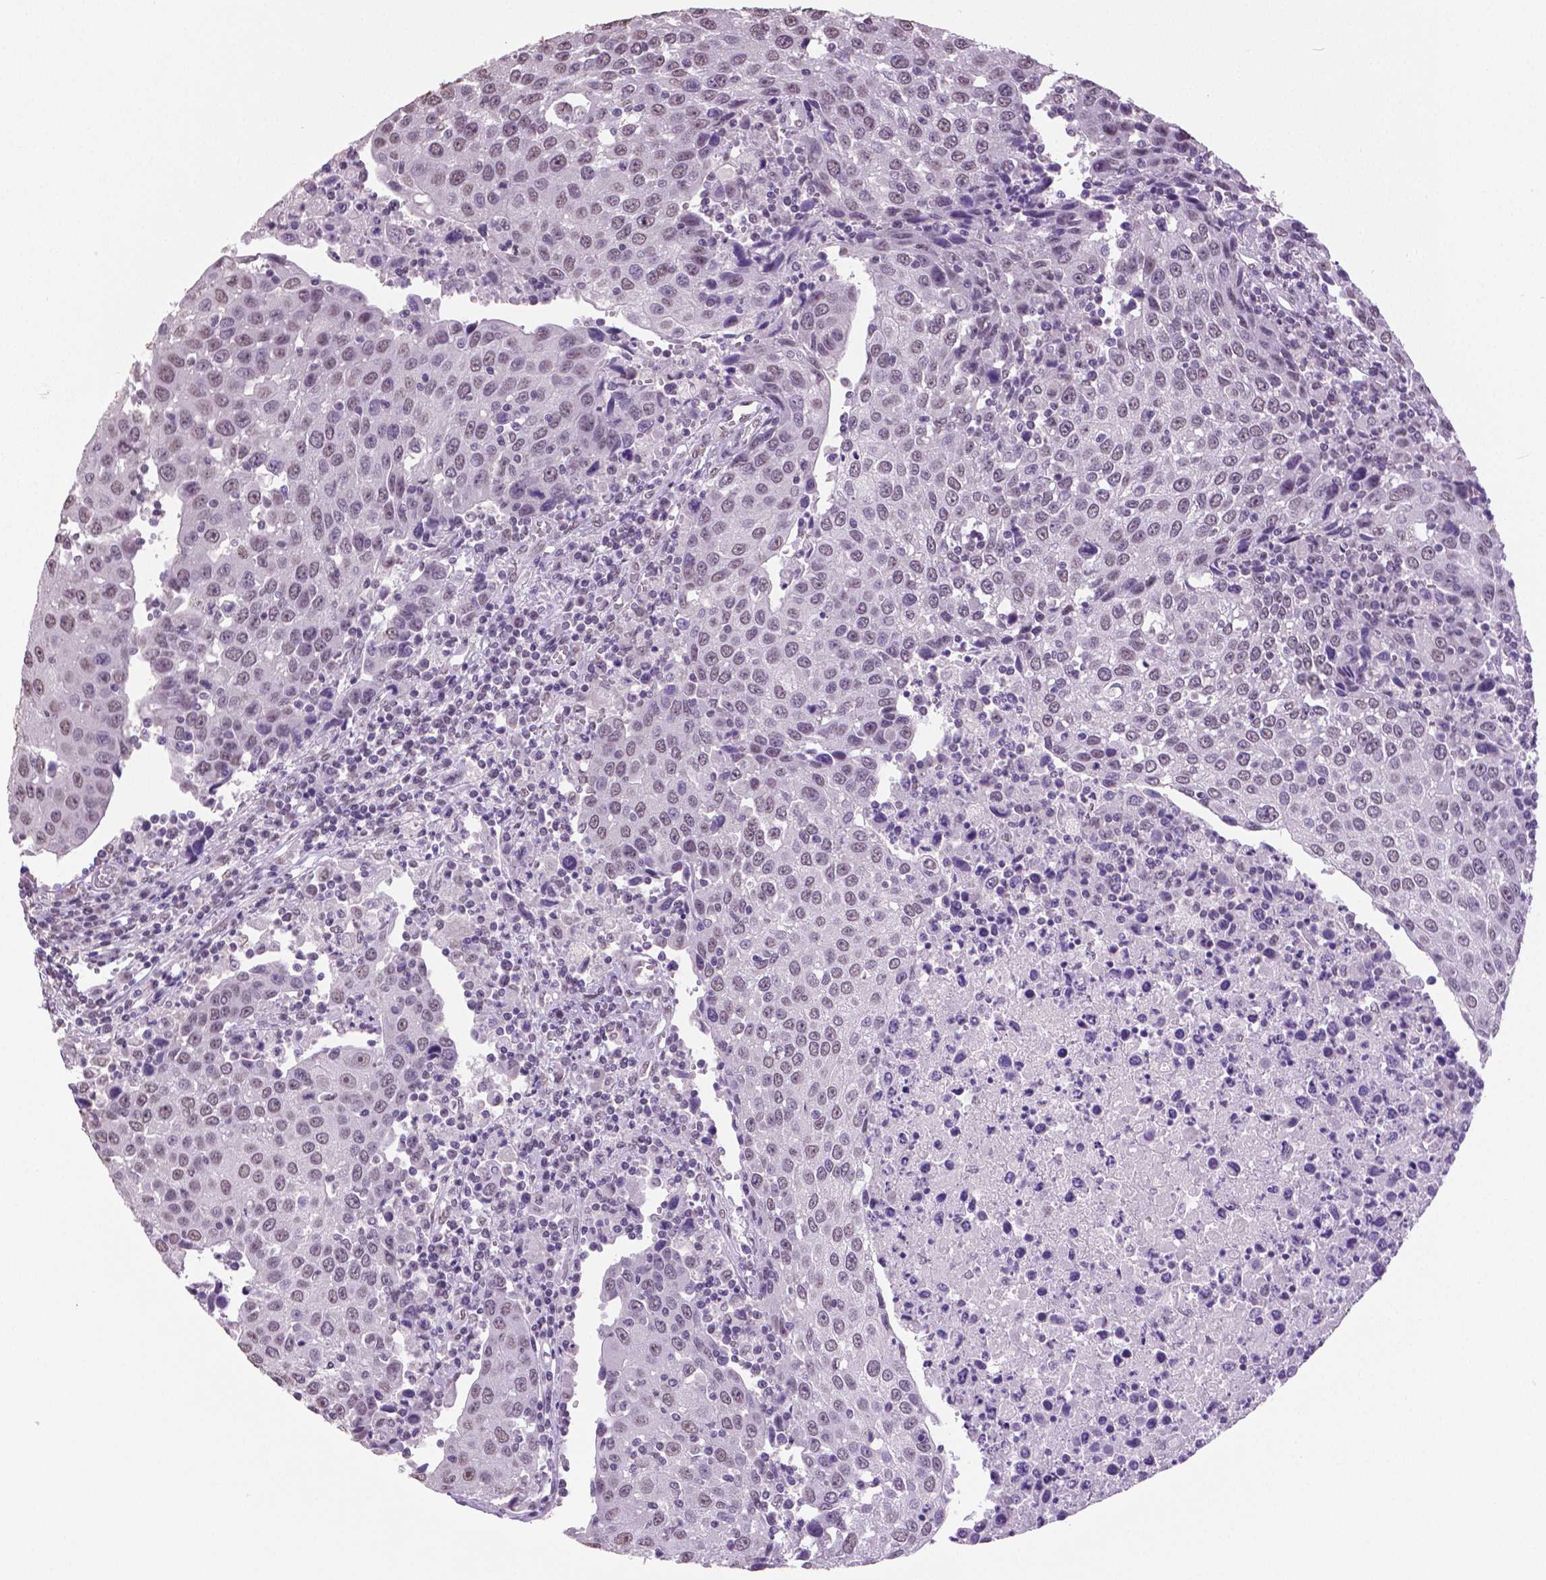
{"staining": {"intensity": "weak", "quantity": "<25%", "location": "nuclear"}, "tissue": "urothelial cancer", "cell_type": "Tumor cells", "image_type": "cancer", "snomed": [{"axis": "morphology", "description": "Urothelial carcinoma, High grade"}, {"axis": "topography", "description": "Urinary bladder"}], "caption": "High power microscopy histopathology image of an IHC photomicrograph of urothelial cancer, revealing no significant positivity in tumor cells.", "gene": "IGF2BP1", "patient": {"sex": "female", "age": 85}}